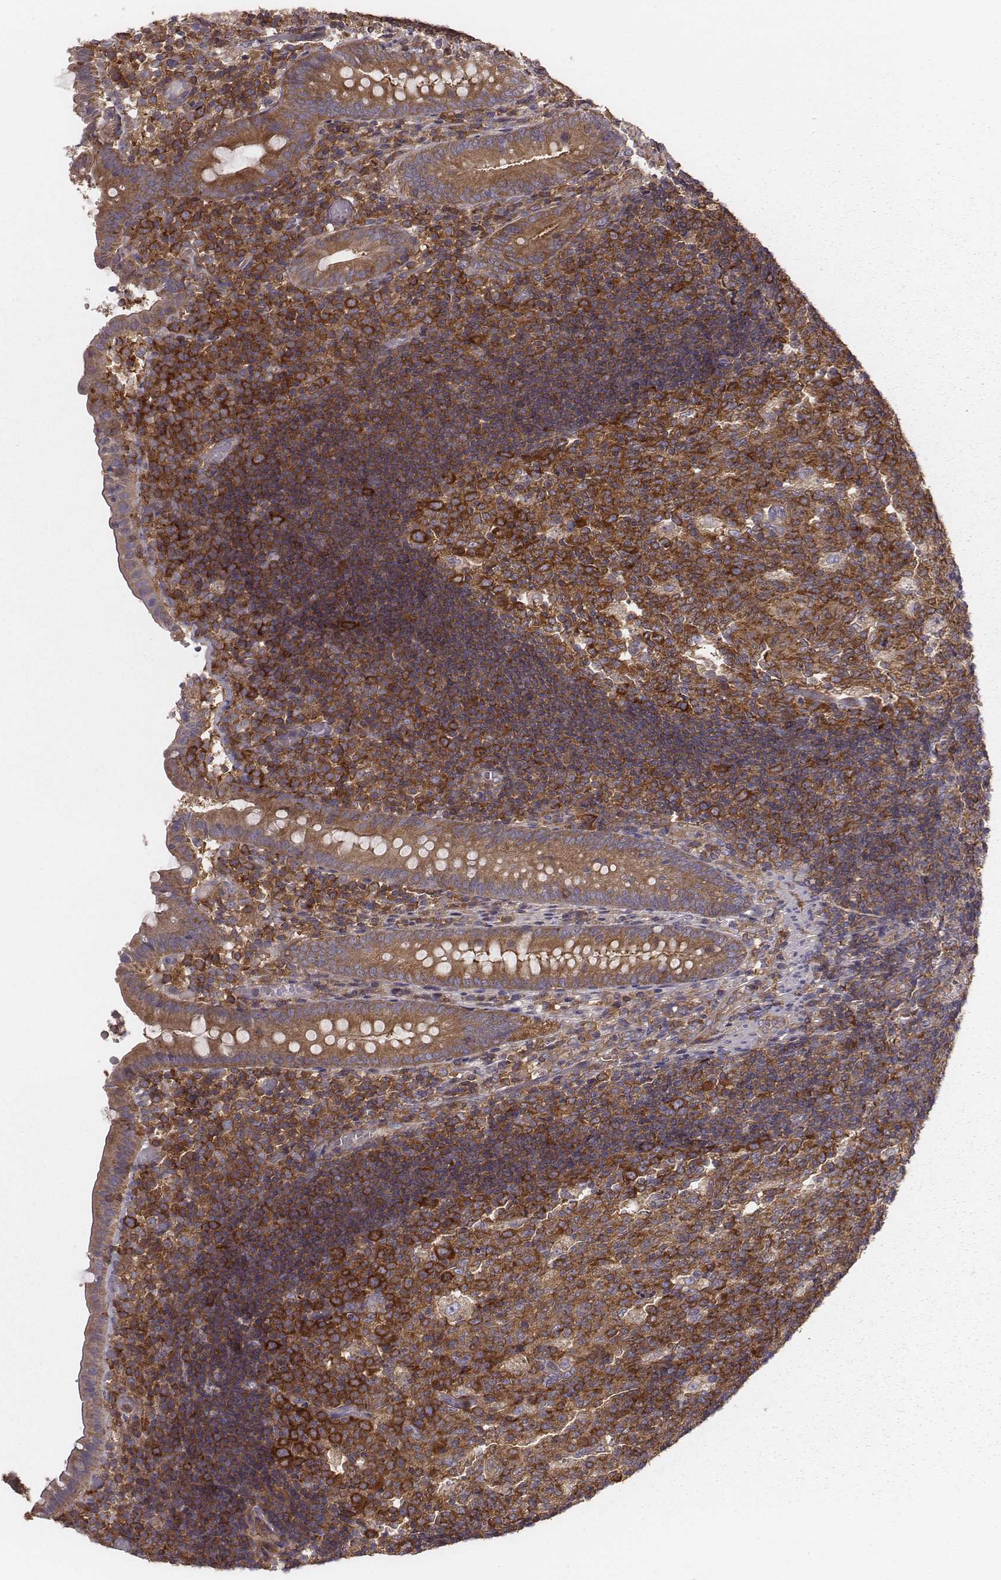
{"staining": {"intensity": "strong", "quantity": ">75%", "location": "cytoplasmic/membranous"}, "tissue": "appendix", "cell_type": "Glandular cells", "image_type": "normal", "snomed": [{"axis": "morphology", "description": "Normal tissue, NOS"}, {"axis": "topography", "description": "Appendix"}], "caption": "Glandular cells display high levels of strong cytoplasmic/membranous positivity in about >75% of cells in benign appendix.", "gene": "CAD", "patient": {"sex": "female", "age": 32}}